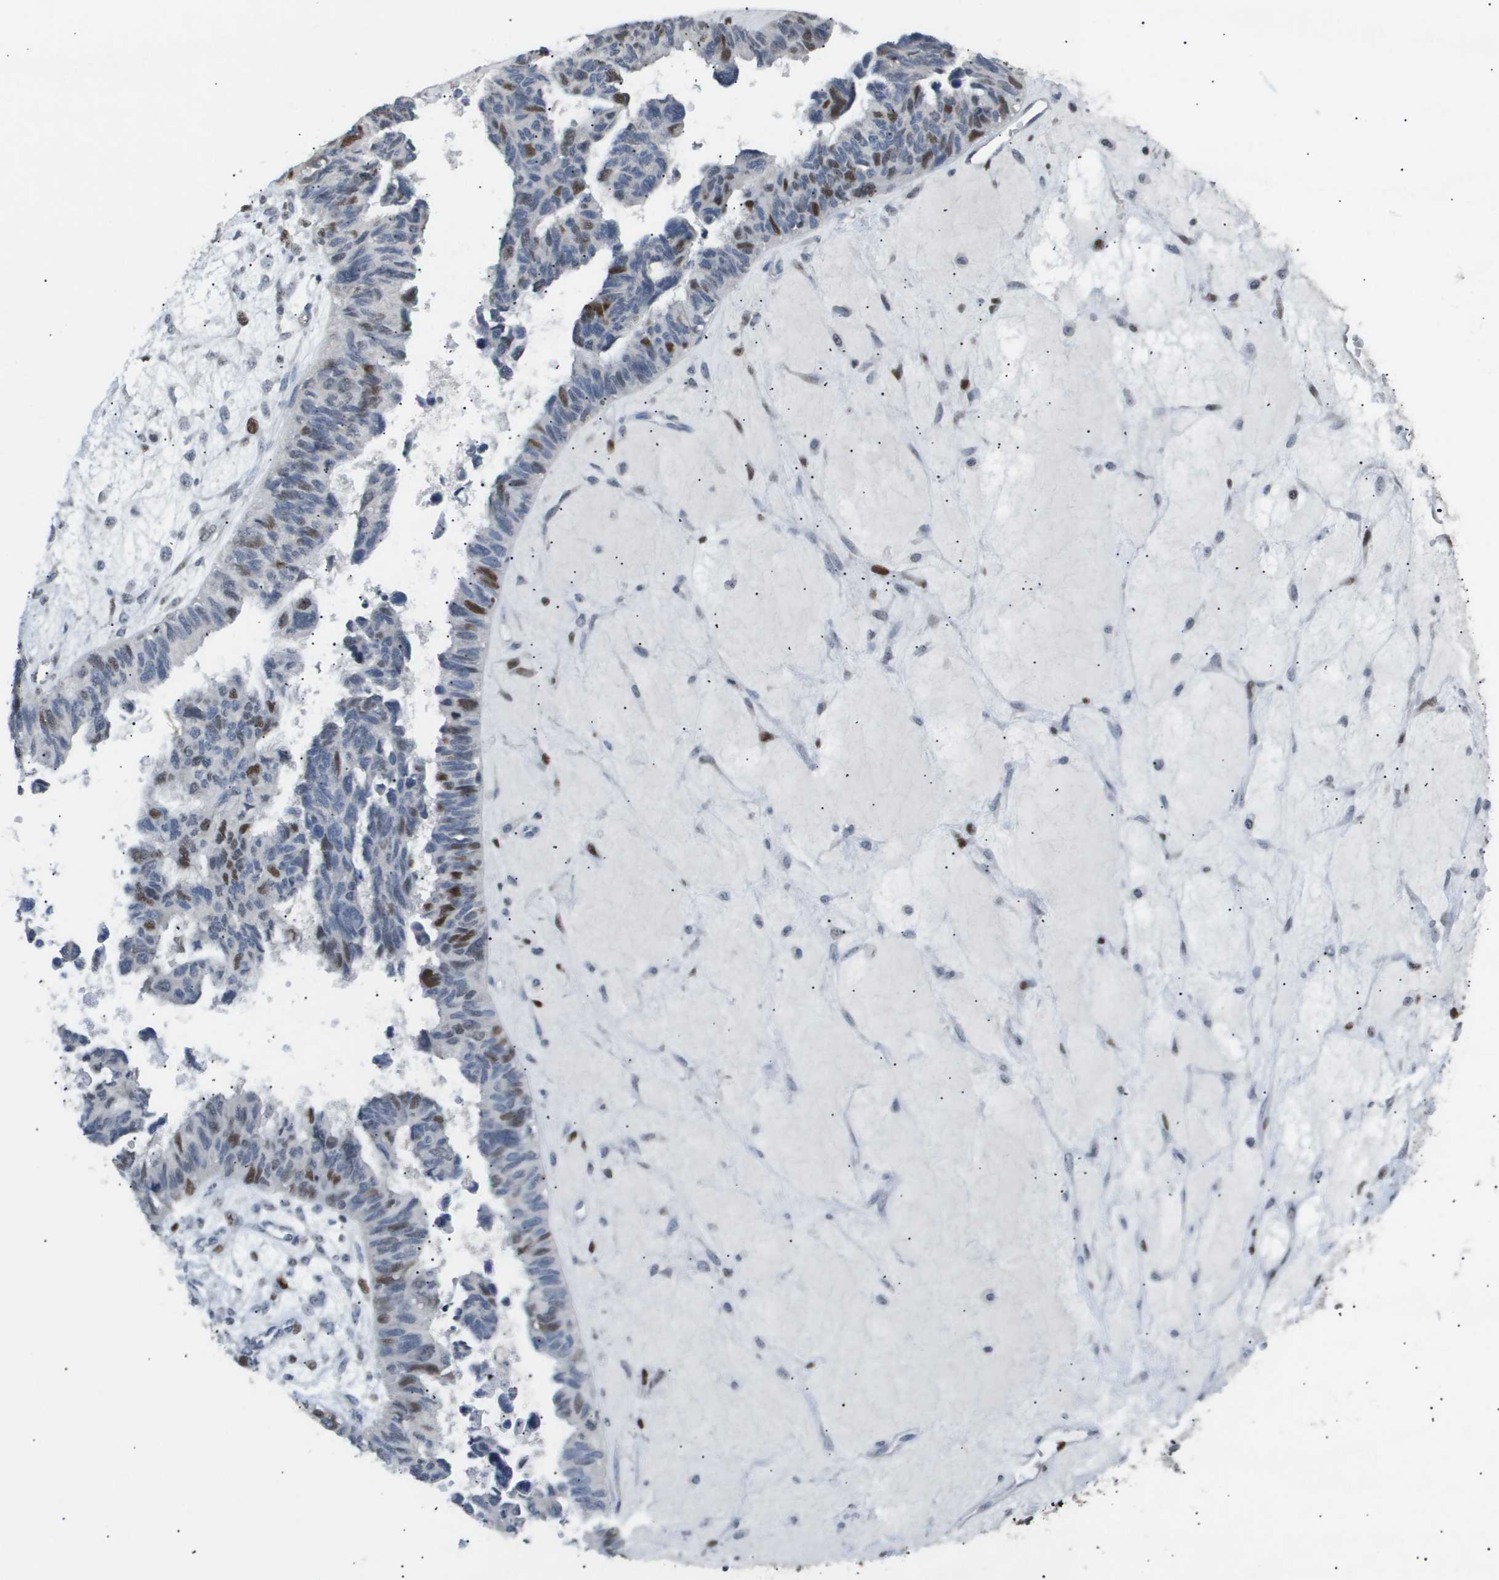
{"staining": {"intensity": "strong", "quantity": "<25%", "location": "nuclear"}, "tissue": "ovarian cancer", "cell_type": "Tumor cells", "image_type": "cancer", "snomed": [{"axis": "morphology", "description": "Cystadenocarcinoma, serous, NOS"}, {"axis": "topography", "description": "Ovary"}], "caption": "Immunohistochemistry (IHC) micrograph of serous cystadenocarcinoma (ovarian) stained for a protein (brown), which exhibits medium levels of strong nuclear expression in approximately <25% of tumor cells.", "gene": "ANAPC2", "patient": {"sex": "female", "age": 79}}